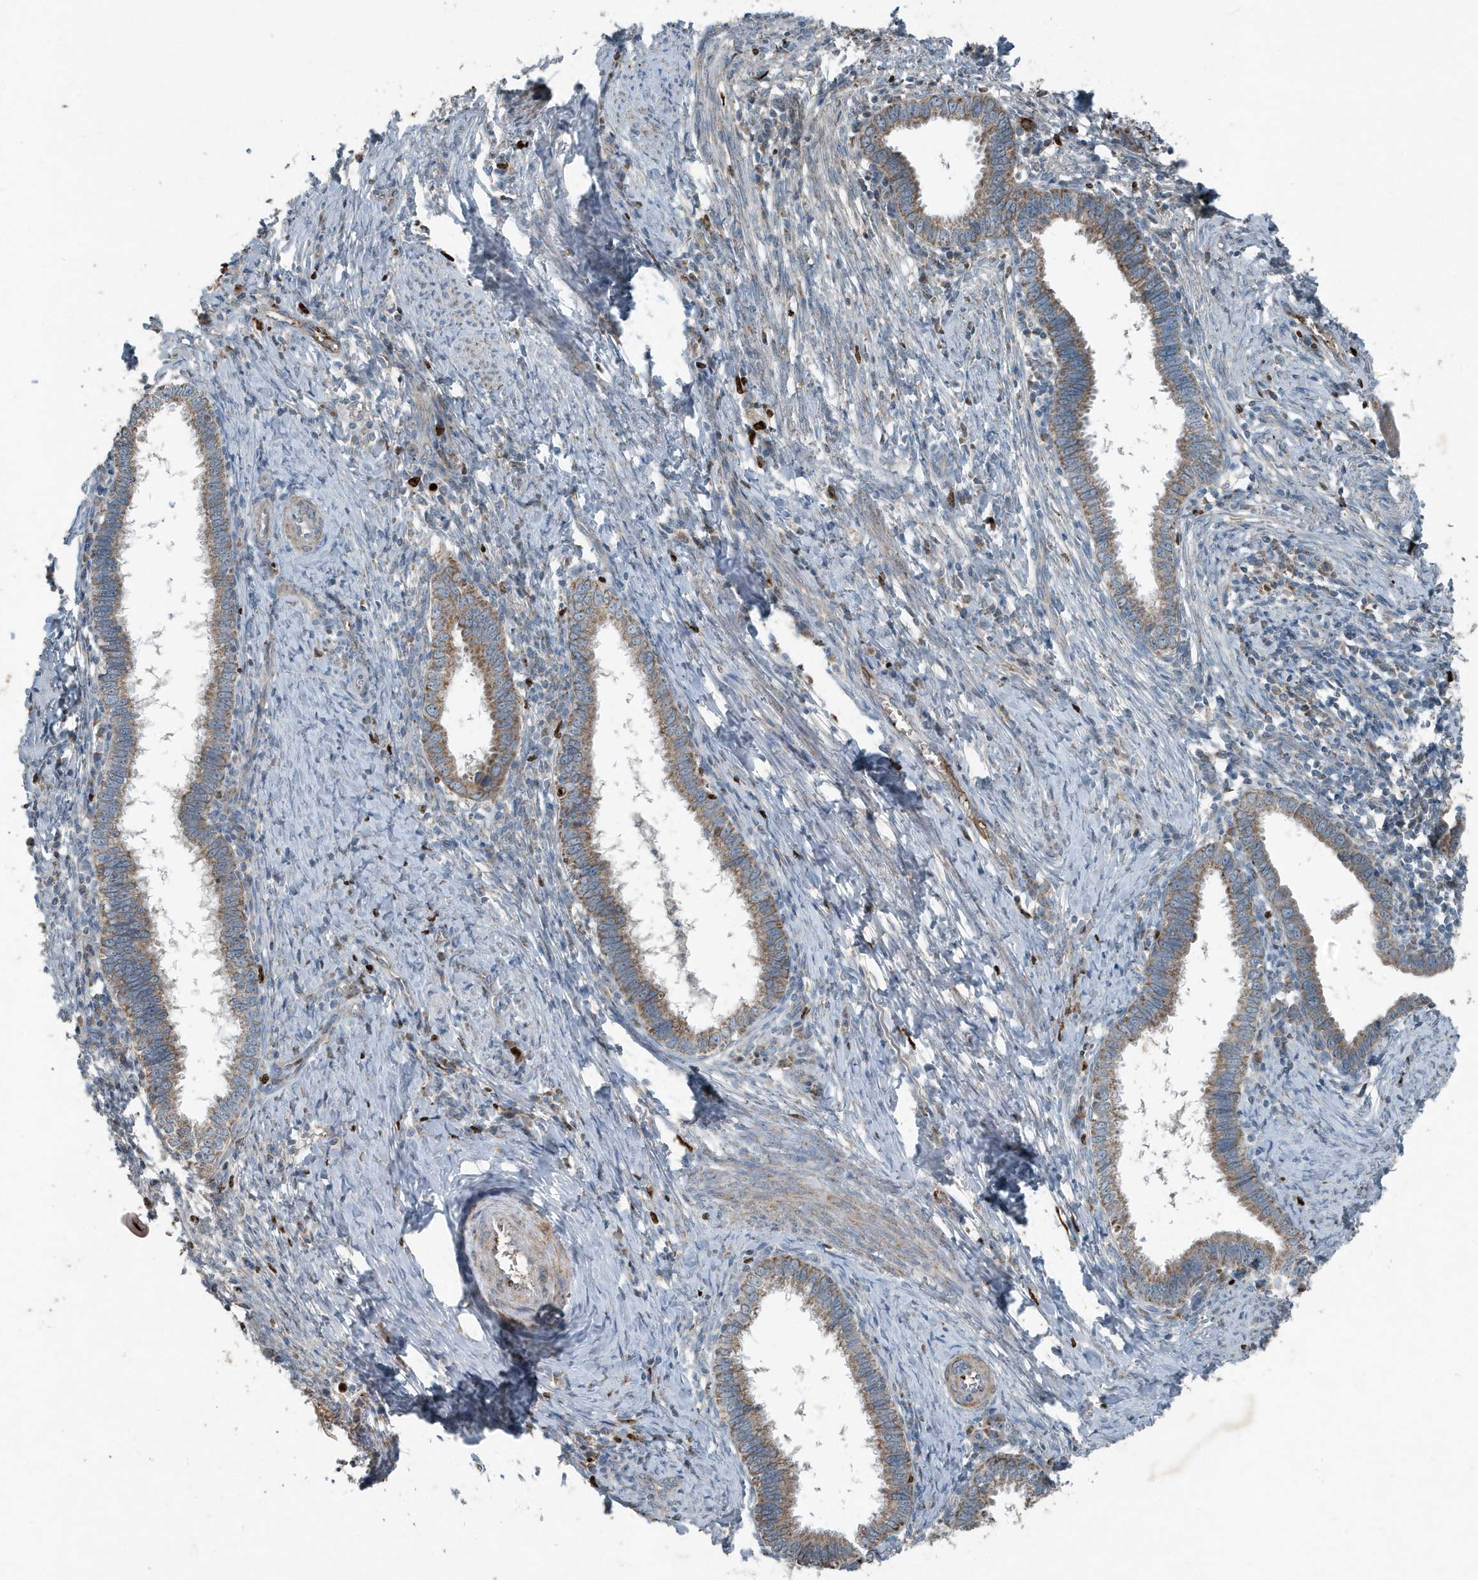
{"staining": {"intensity": "moderate", "quantity": ">75%", "location": "cytoplasmic/membranous"}, "tissue": "cervical cancer", "cell_type": "Tumor cells", "image_type": "cancer", "snomed": [{"axis": "morphology", "description": "Adenocarcinoma, NOS"}, {"axis": "topography", "description": "Cervix"}], "caption": "Tumor cells reveal medium levels of moderate cytoplasmic/membranous expression in approximately >75% of cells in human adenocarcinoma (cervical).", "gene": "MT-CYB", "patient": {"sex": "female", "age": 36}}